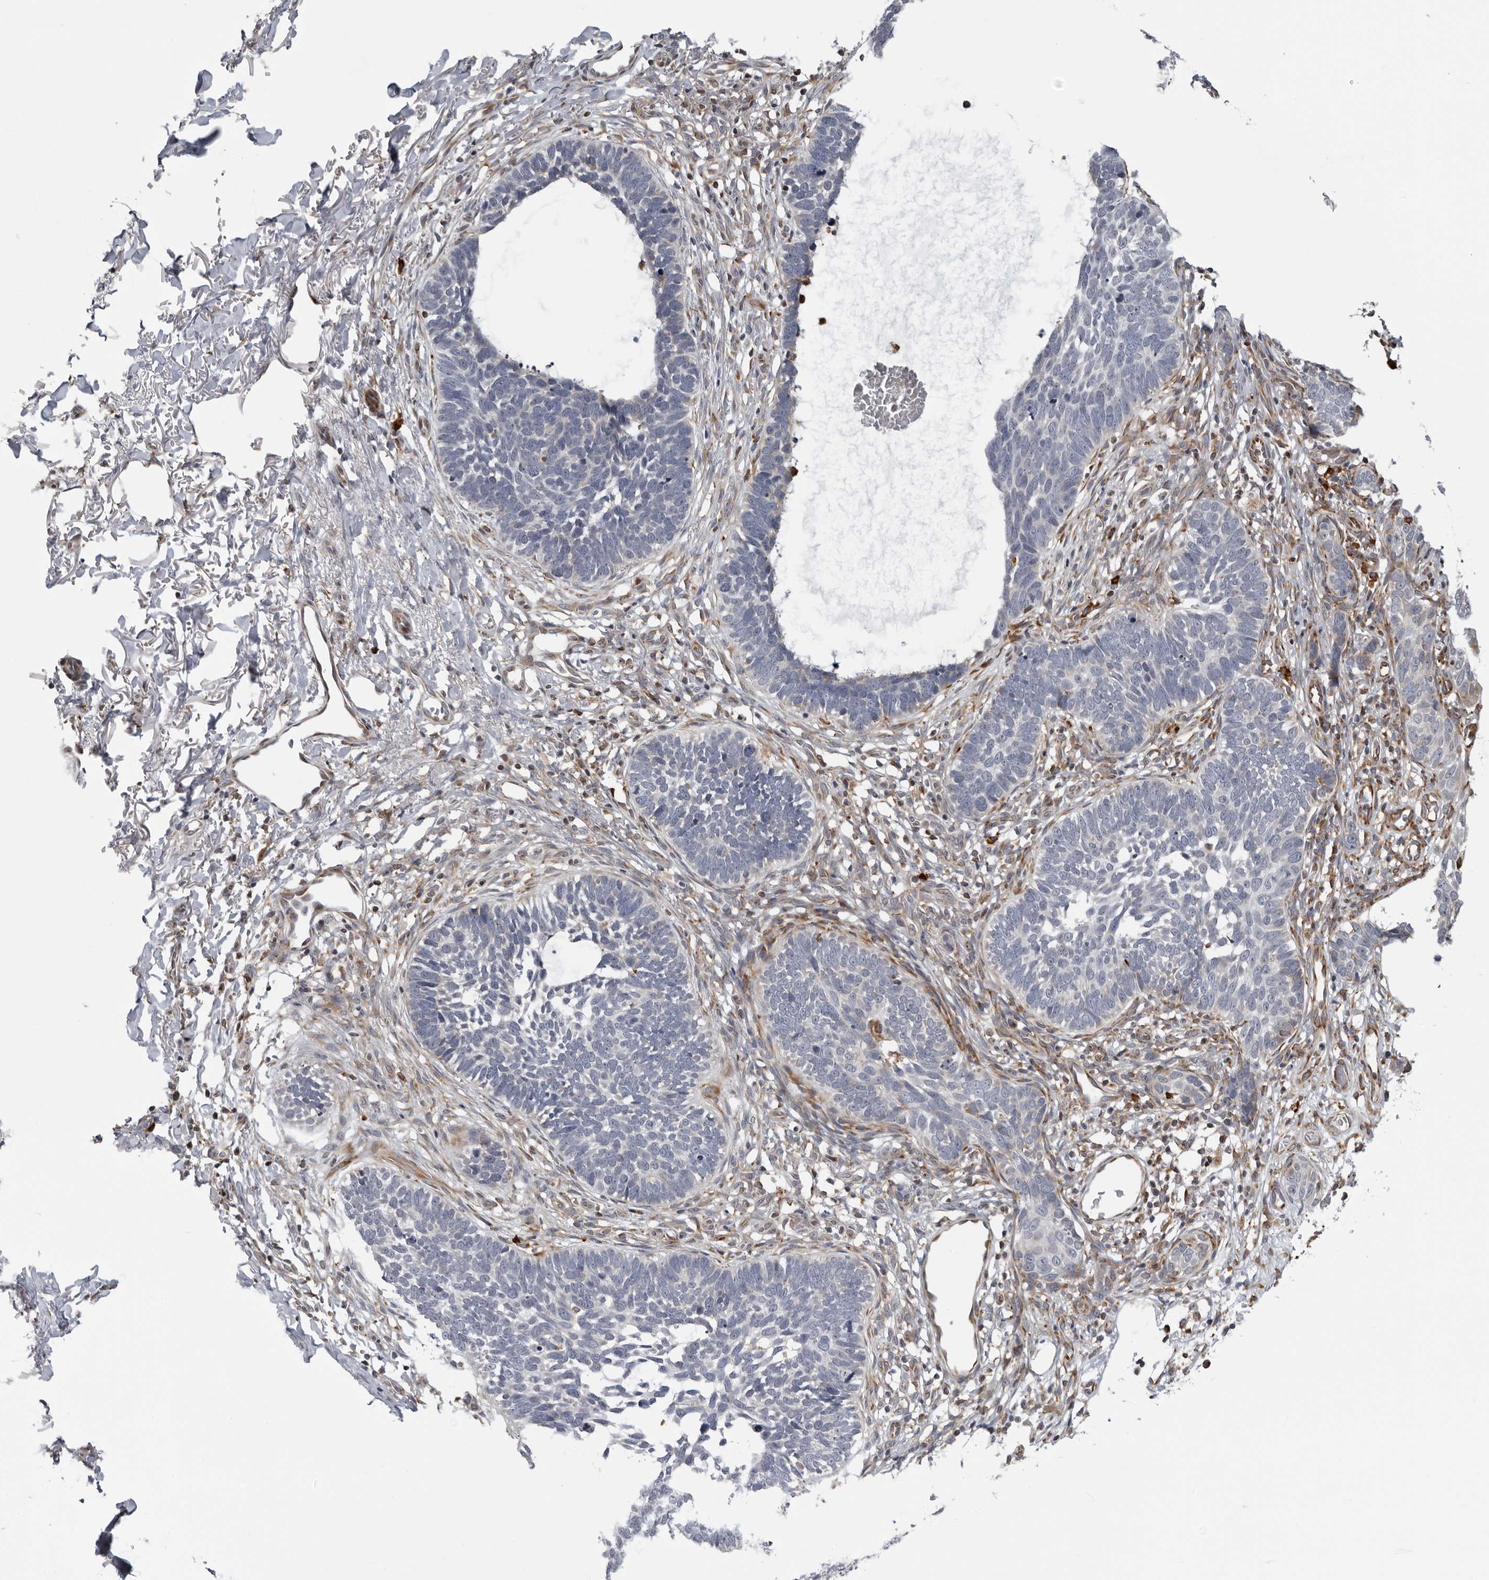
{"staining": {"intensity": "negative", "quantity": "none", "location": "none"}, "tissue": "skin cancer", "cell_type": "Tumor cells", "image_type": "cancer", "snomed": [{"axis": "morphology", "description": "Normal tissue, NOS"}, {"axis": "morphology", "description": "Basal cell carcinoma"}, {"axis": "topography", "description": "Skin"}], "caption": "Immunohistochemistry (IHC) histopathology image of neoplastic tissue: basal cell carcinoma (skin) stained with DAB exhibits no significant protein expression in tumor cells.", "gene": "ALPK2", "patient": {"sex": "male", "age": 77}}